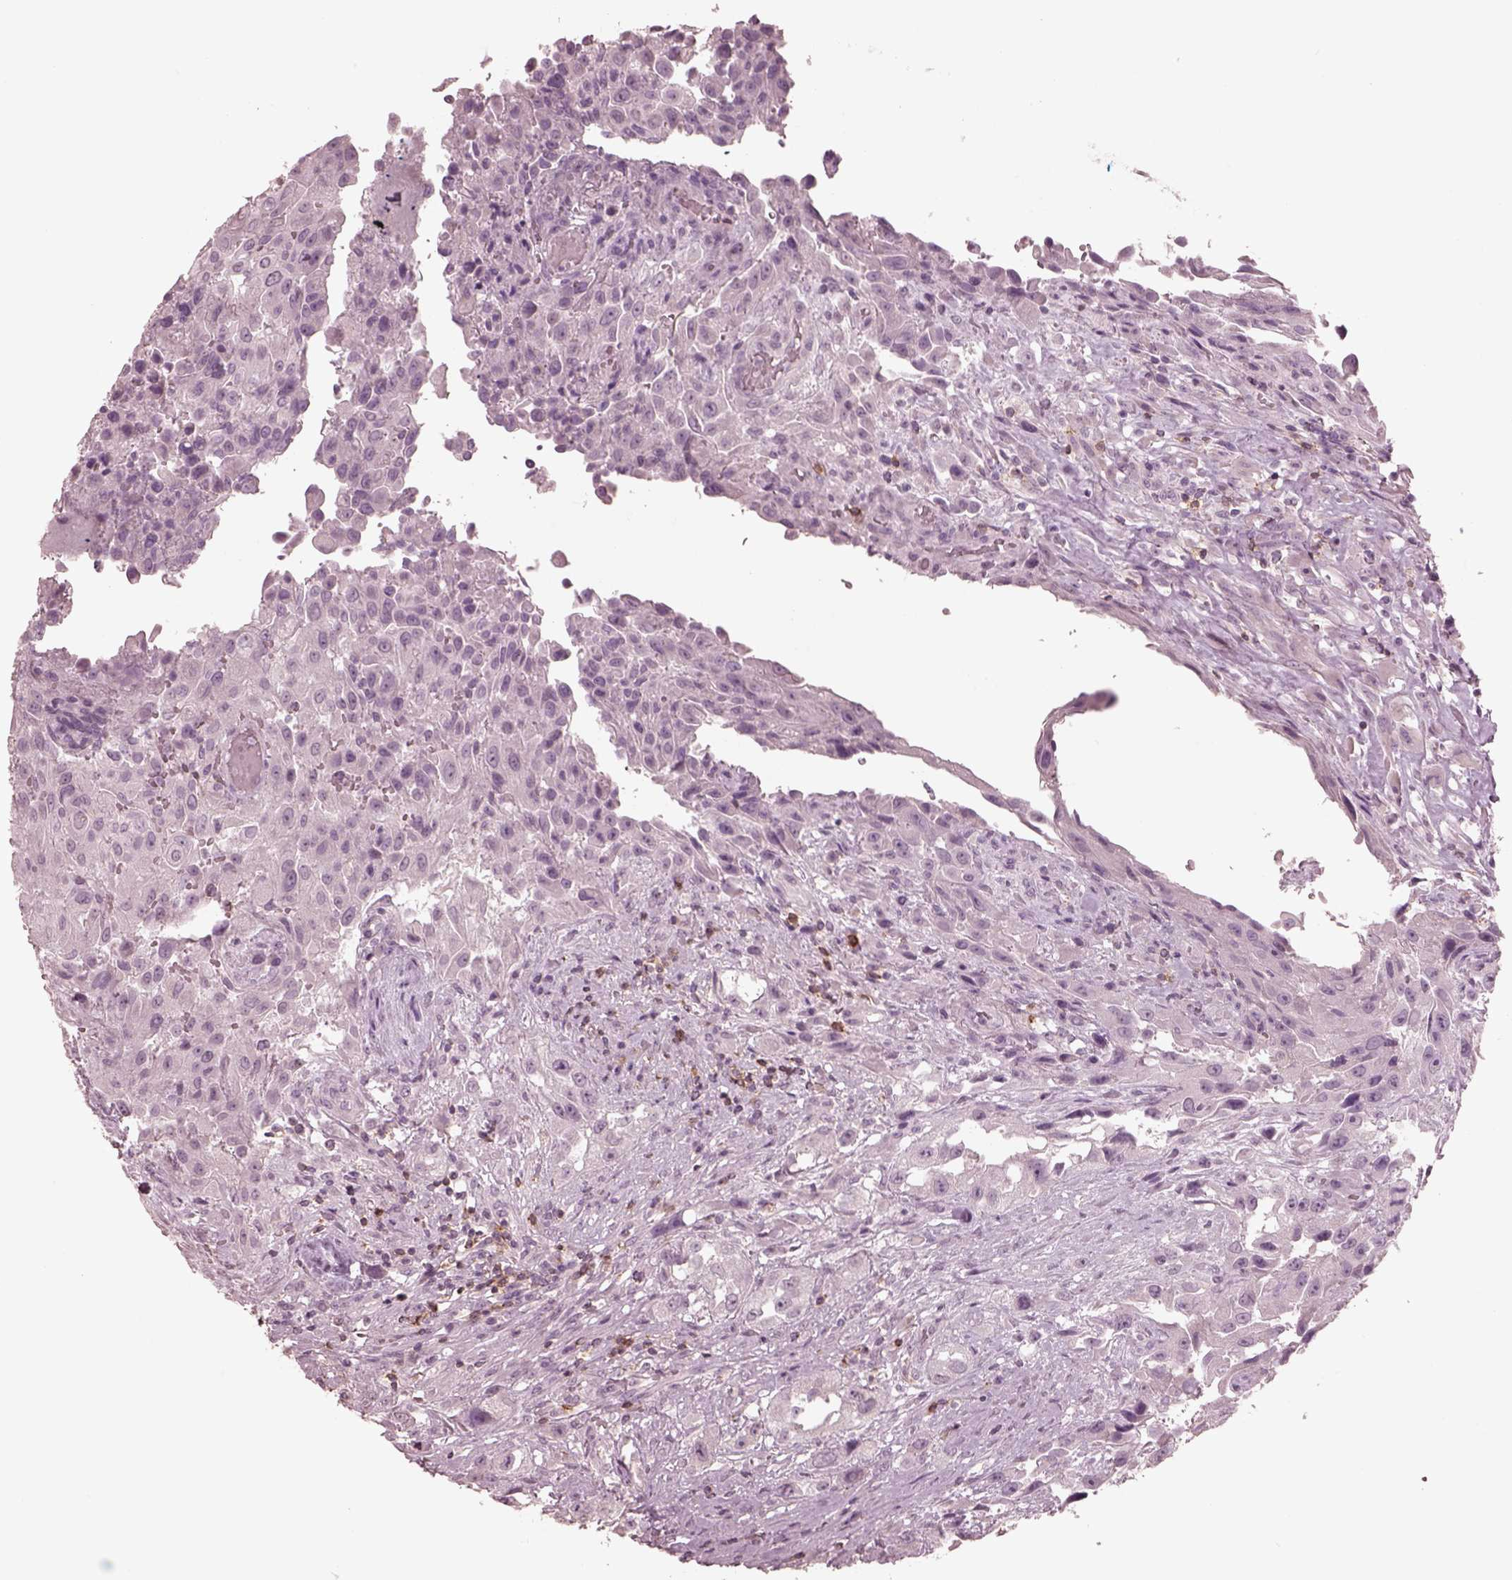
{"staining": {"intensity": "negative", "quantity": "none", "location": "none"}, "tissue": "urothelial cancer", "cell_type": "Tumor cells", "image_type": "cancer", "snomed": [{"axis": "morphology", "description": "Urothelial carcinoma, High grade"}, {"axis": "topography", "description": "Urinary bladder"}], "caption": "Immunohistochemistry (IHC) histopathology image of human urothelial carcinoma (high-grade) stained for a protein (brown), which reveals no staining in tumor cells.", "gene": "PDCD1", "patient": {"sex": "male", "age": 79}}